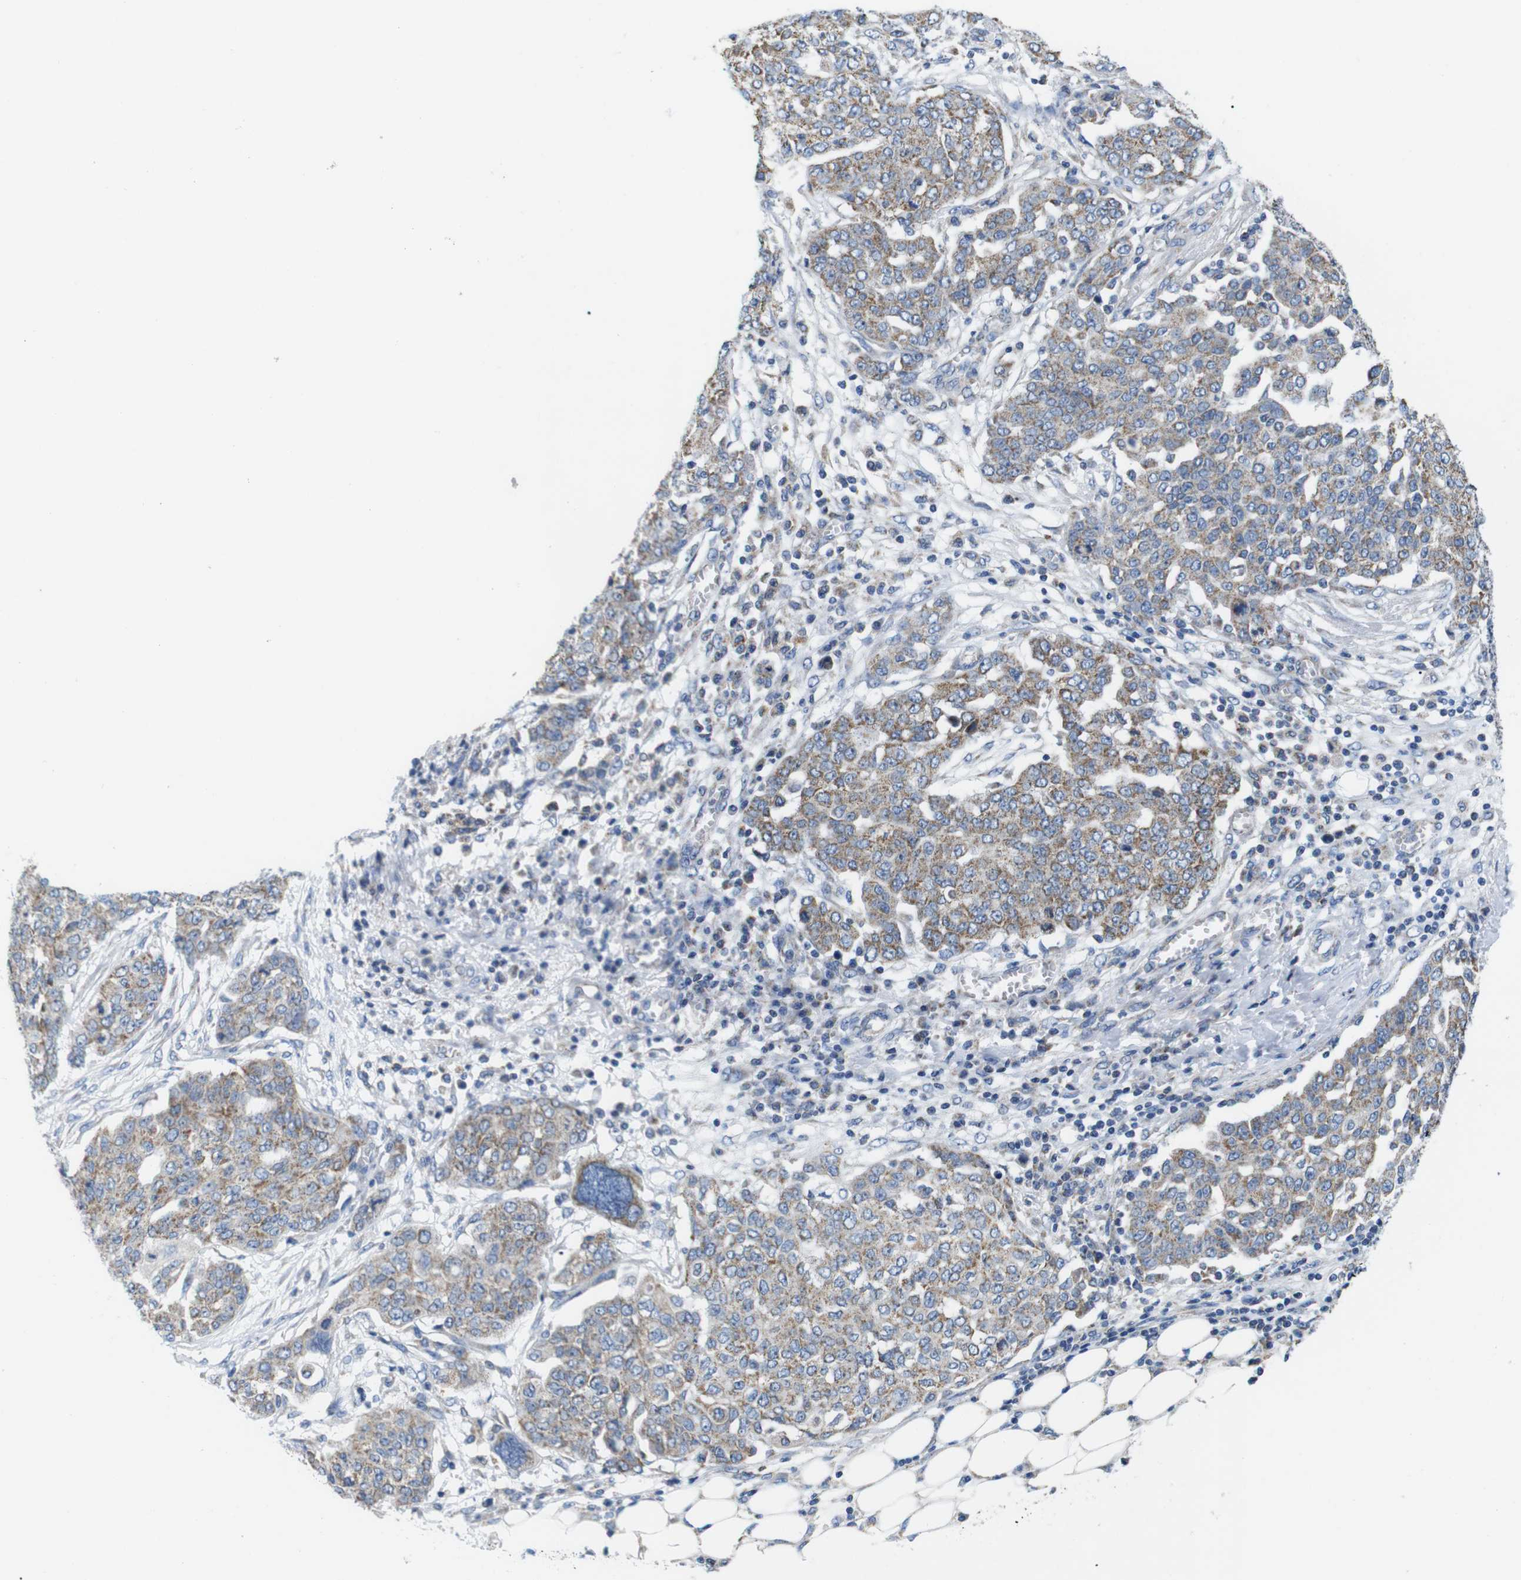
{"staining": {"intensity": "moderate", "quantity": ">75%", "location": "cytoplasmic/membranous"}, "tissue": "ovarian cancer", "cell_type": "Tumor cells", "image_type": "cancer", "snomed": [{"axis": "morphology", "description": "Cystadenocarcinoma, serous, NOS"}, {"axis": "topography", "description": "Soft tissue"}, {"axis": "topography", "description": "Ovary"}], "caption": "Protein analysis of serous cystadenocarcinoma (ovarian) tissue shows moderate cytoplasmic/membranous positivity in approximately >75% of tumor cells. Immunohistochemistry stains the protein in brown and the nuclei are stained blue.", "gene": "F2RL1", "patient": {"sex": "female", "age": 57}}